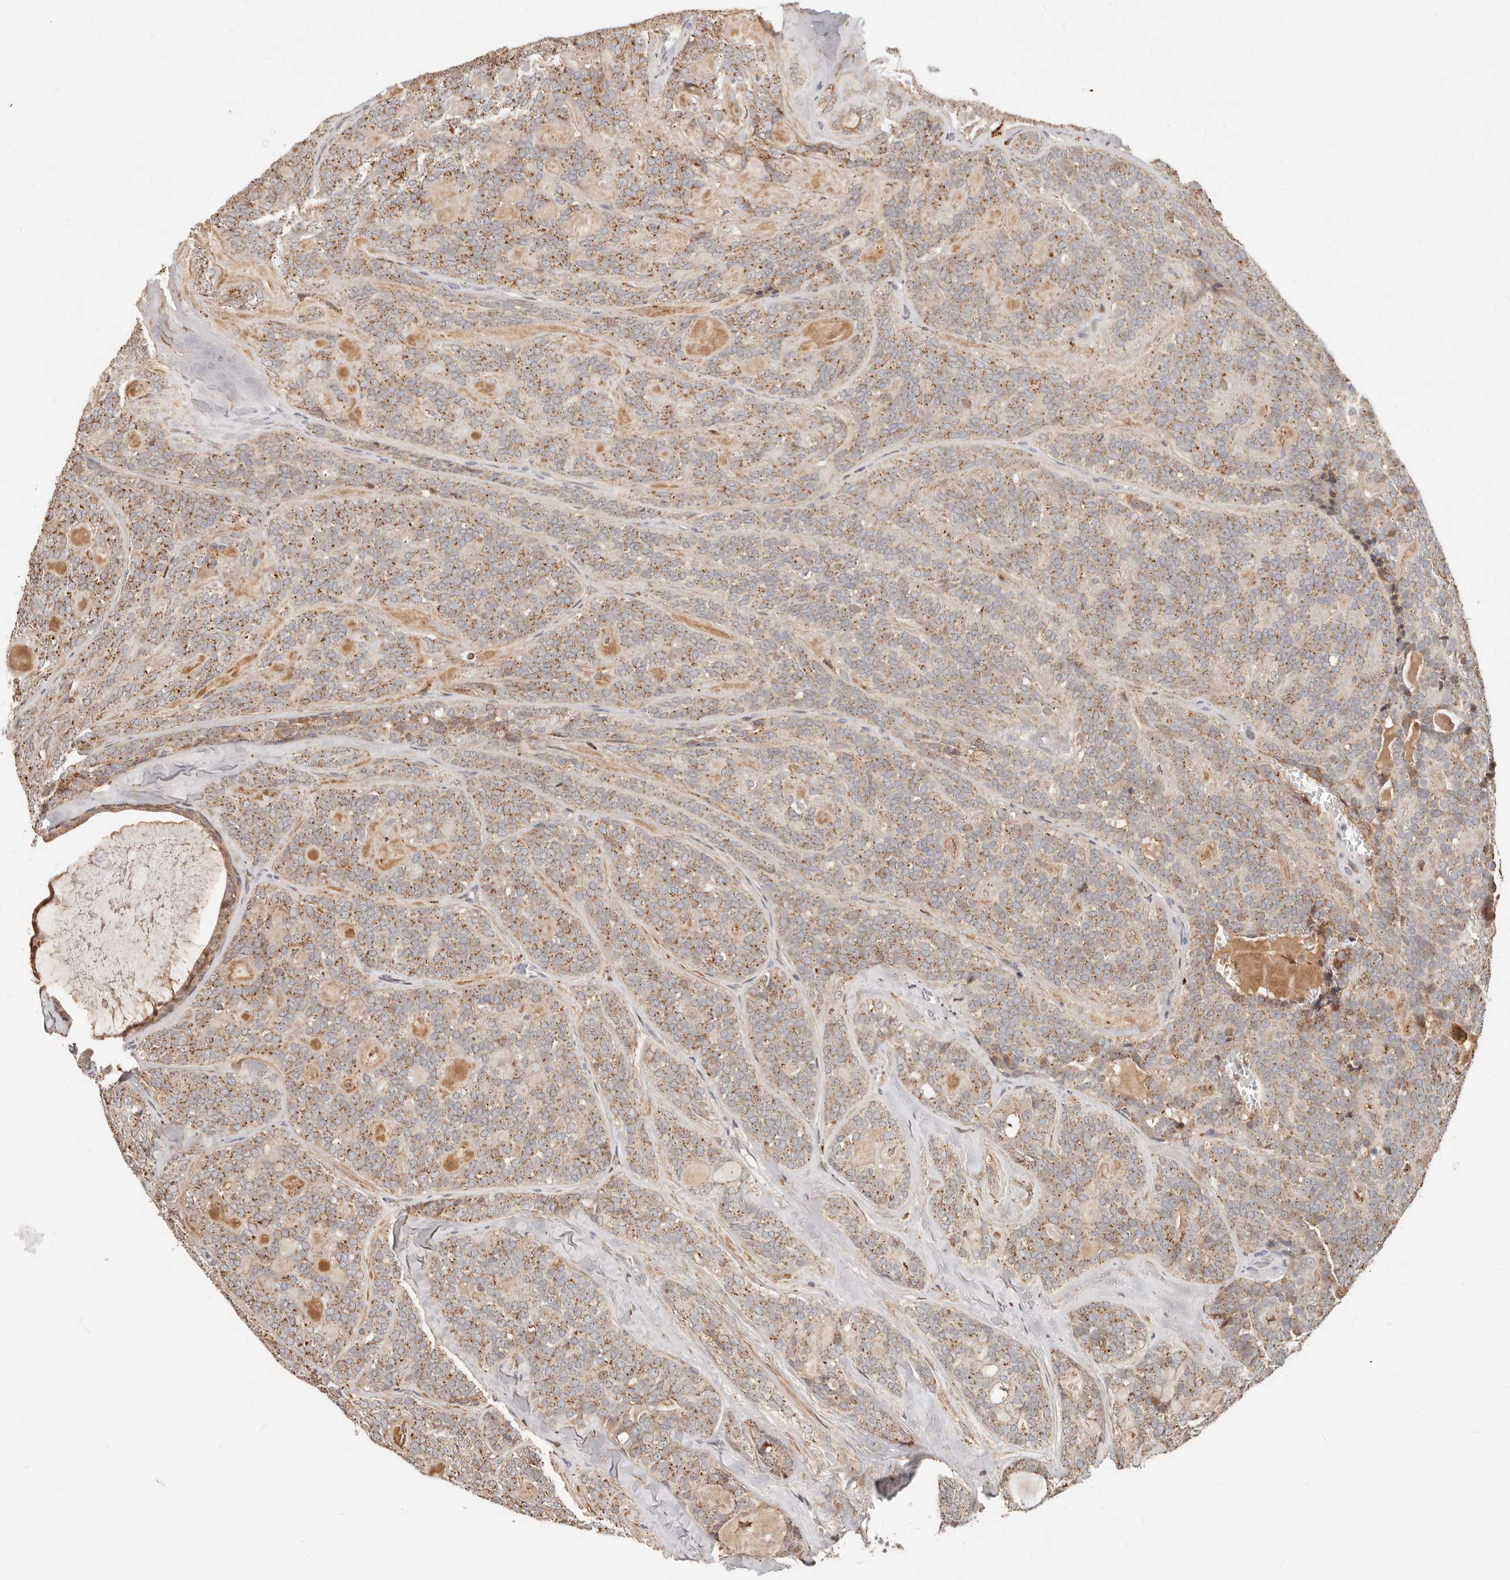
{"staining": {"intensity": "moderate", "quantity": ">75%", "location": "cytoplasmic/membranous"}, "tissue": "head and neck cancer", "cell_type": "Tumor cells", "image_type": "cancer", "snomed": [{"axis": "morphology", "description": "Adenocarcinoma, NOS"}, {"axis": "topography", "description": "Head-Neck"}], "caption": "This is a micrograph of IHC staining of head and neck cancer, which shows moderate positivity in the cytoplasmic/membranous of tumor cells.", "gene": "ZRANB1", "patient": {"sex": "male", "age": 66}}